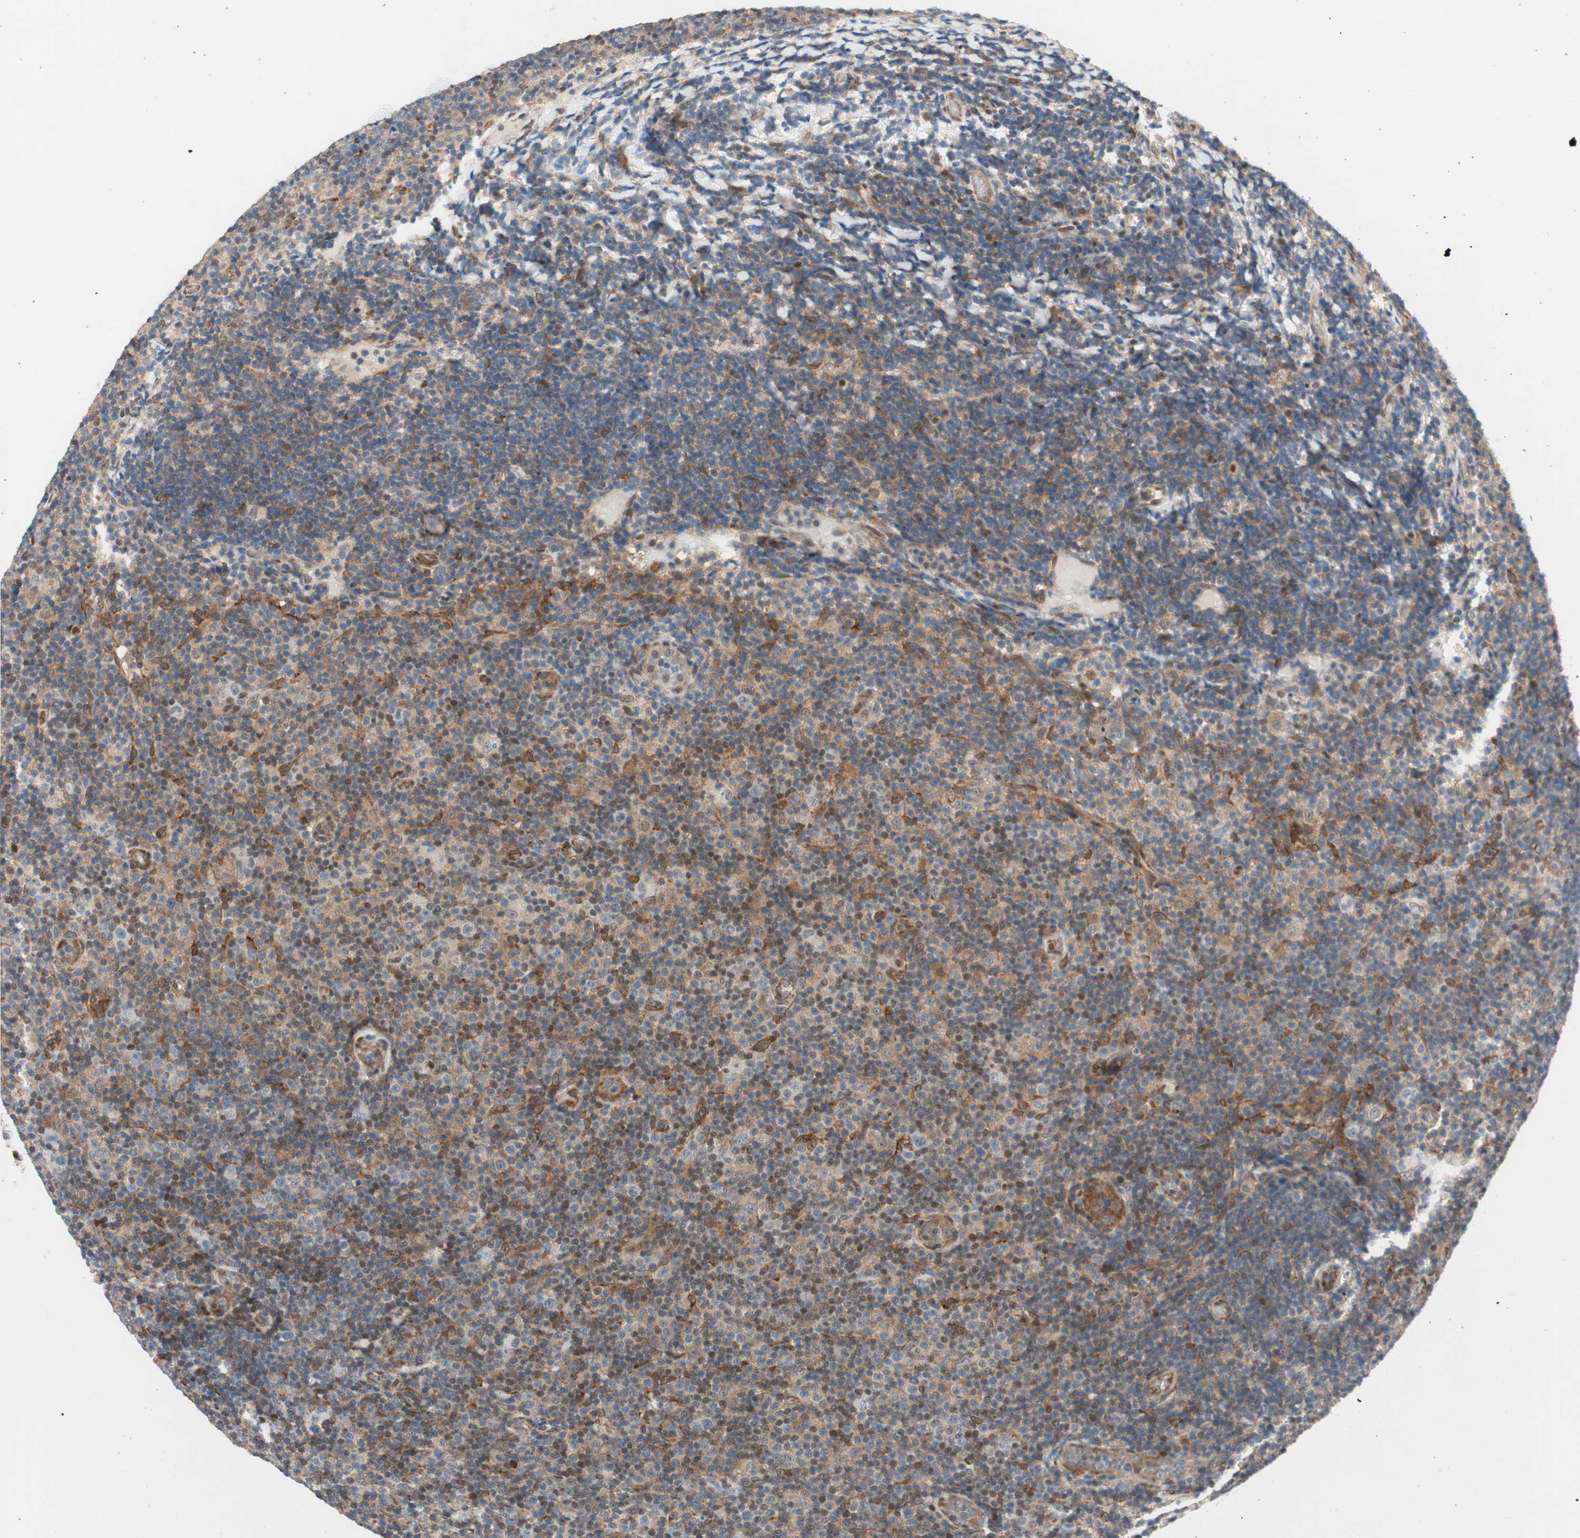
{"staining": {"intensity": "moderate", "quantity": "25%-75%", "location": "cytoplasmic/membranous"}, "tissue": "lymphoma", "cell_type": "Tumor cells", "image_type": "cancer", "snomed": [{"axis": "morphology", "description": "Malignant lymphoma, non-Hodgkin's type, Low grade"}, {"axis": "topography", "description": "Lymph node"}], "caption": "Human low-grade malignant lymphoma, non-Hodgkin's type stained with a protein marker reveals moderate staining in tumor cells.", "gene": "ZNF512B", "patient": {"sex": "male", "age": 83}}